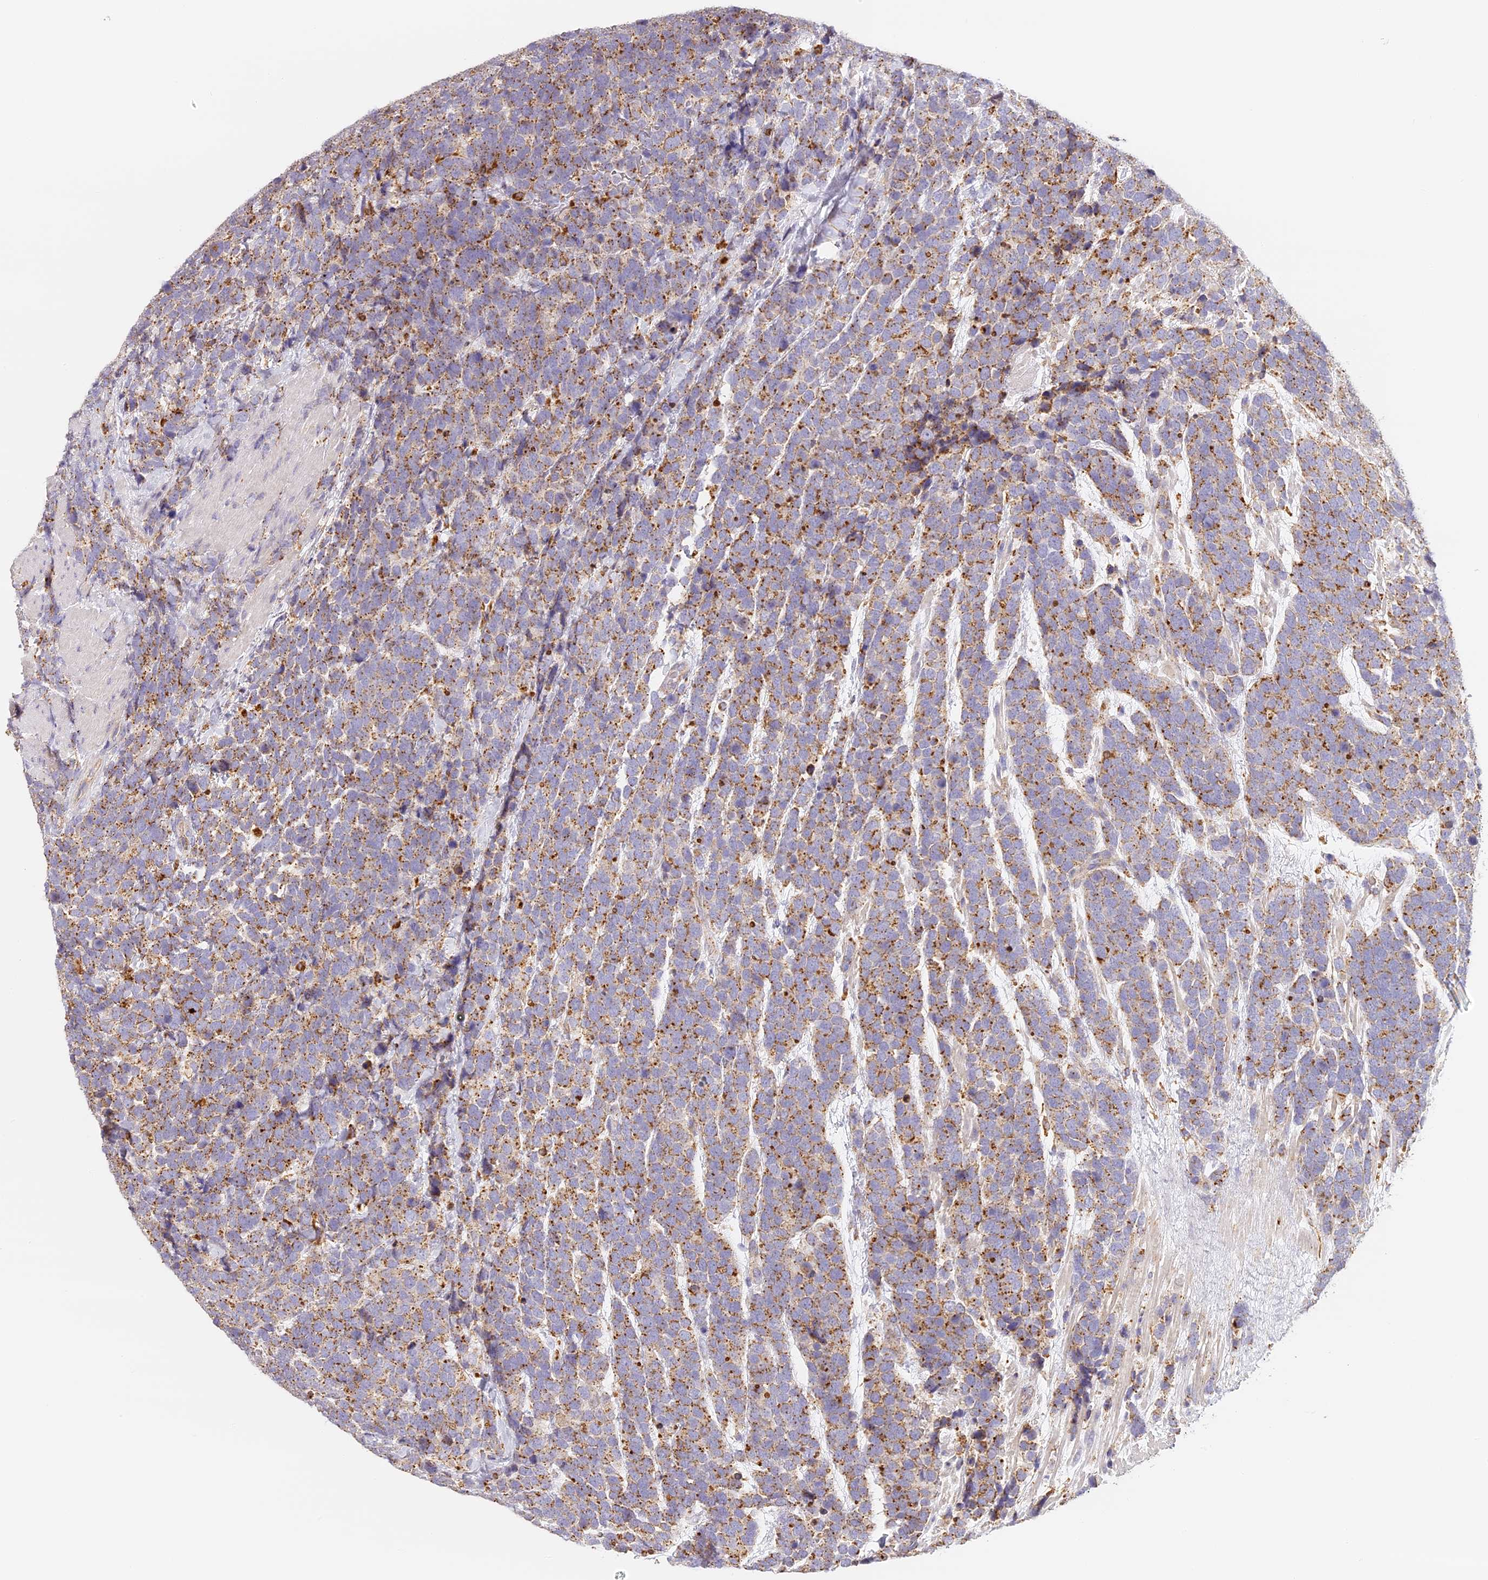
{"staining": {"intensity": "moderate", "quantity": ">75%", "location": "cytoplasmic/membranous"}, "tissue": "urothelial cancer", "cell_type": "Tumor cells", "image_type": "cancer", "snomed": [{"axis": "morphology", "description": "Urothelial carcinoma, High grade"}, {"axis": "topography", "description": "Urinary bladder"}], "caption": "Urothelial carcinoma (high-grade) stained with immunohistochemistry shows moderate cytoplasmic/membranous expression in about >75% of tumor cells.", "gene": "LAMP2", "patient": {"sex": "female", "age": 82}}